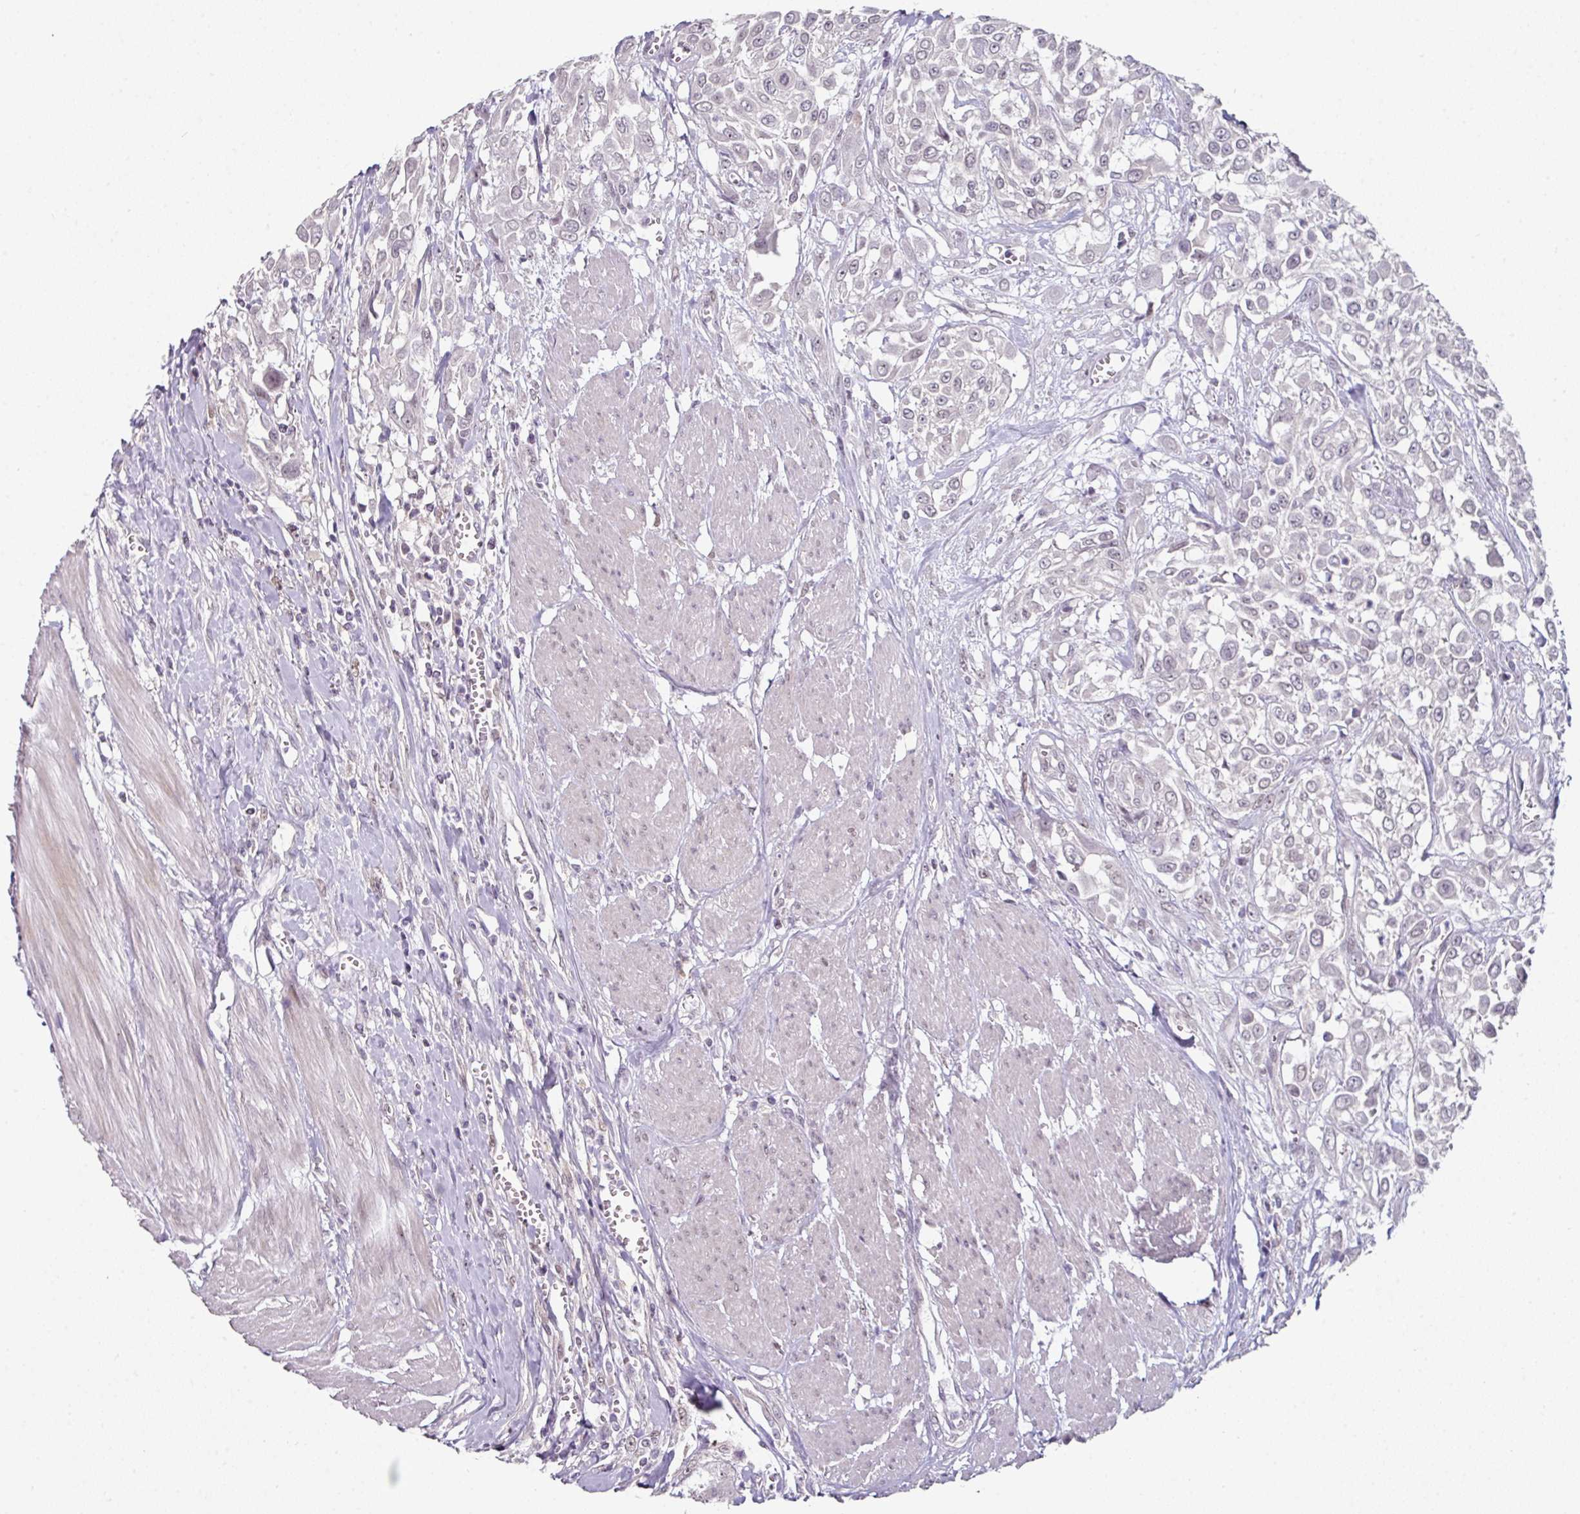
{"staining": {"intensity": "weak", "quantity": ">75%", "location": "nuclear"}, "tissue": "urothelial cancer", "cell_type": "Tumor cells", "image_type": "cancer", "snomed": [{"axis": "morphology", "description": "Urothelial carcinoma, High grade"}, {"axis": "topography", "description": "Urinary bladder"}], "caption": "Immunohistochemistry photomicrograph of high-grade urothelial carcinoma stained for a protein (brown), which shows low levels of weak nuclear expression in about >75% of tumor cells.", "gene": "ELK1", "patient": {"sex": "male", "age": 57}}